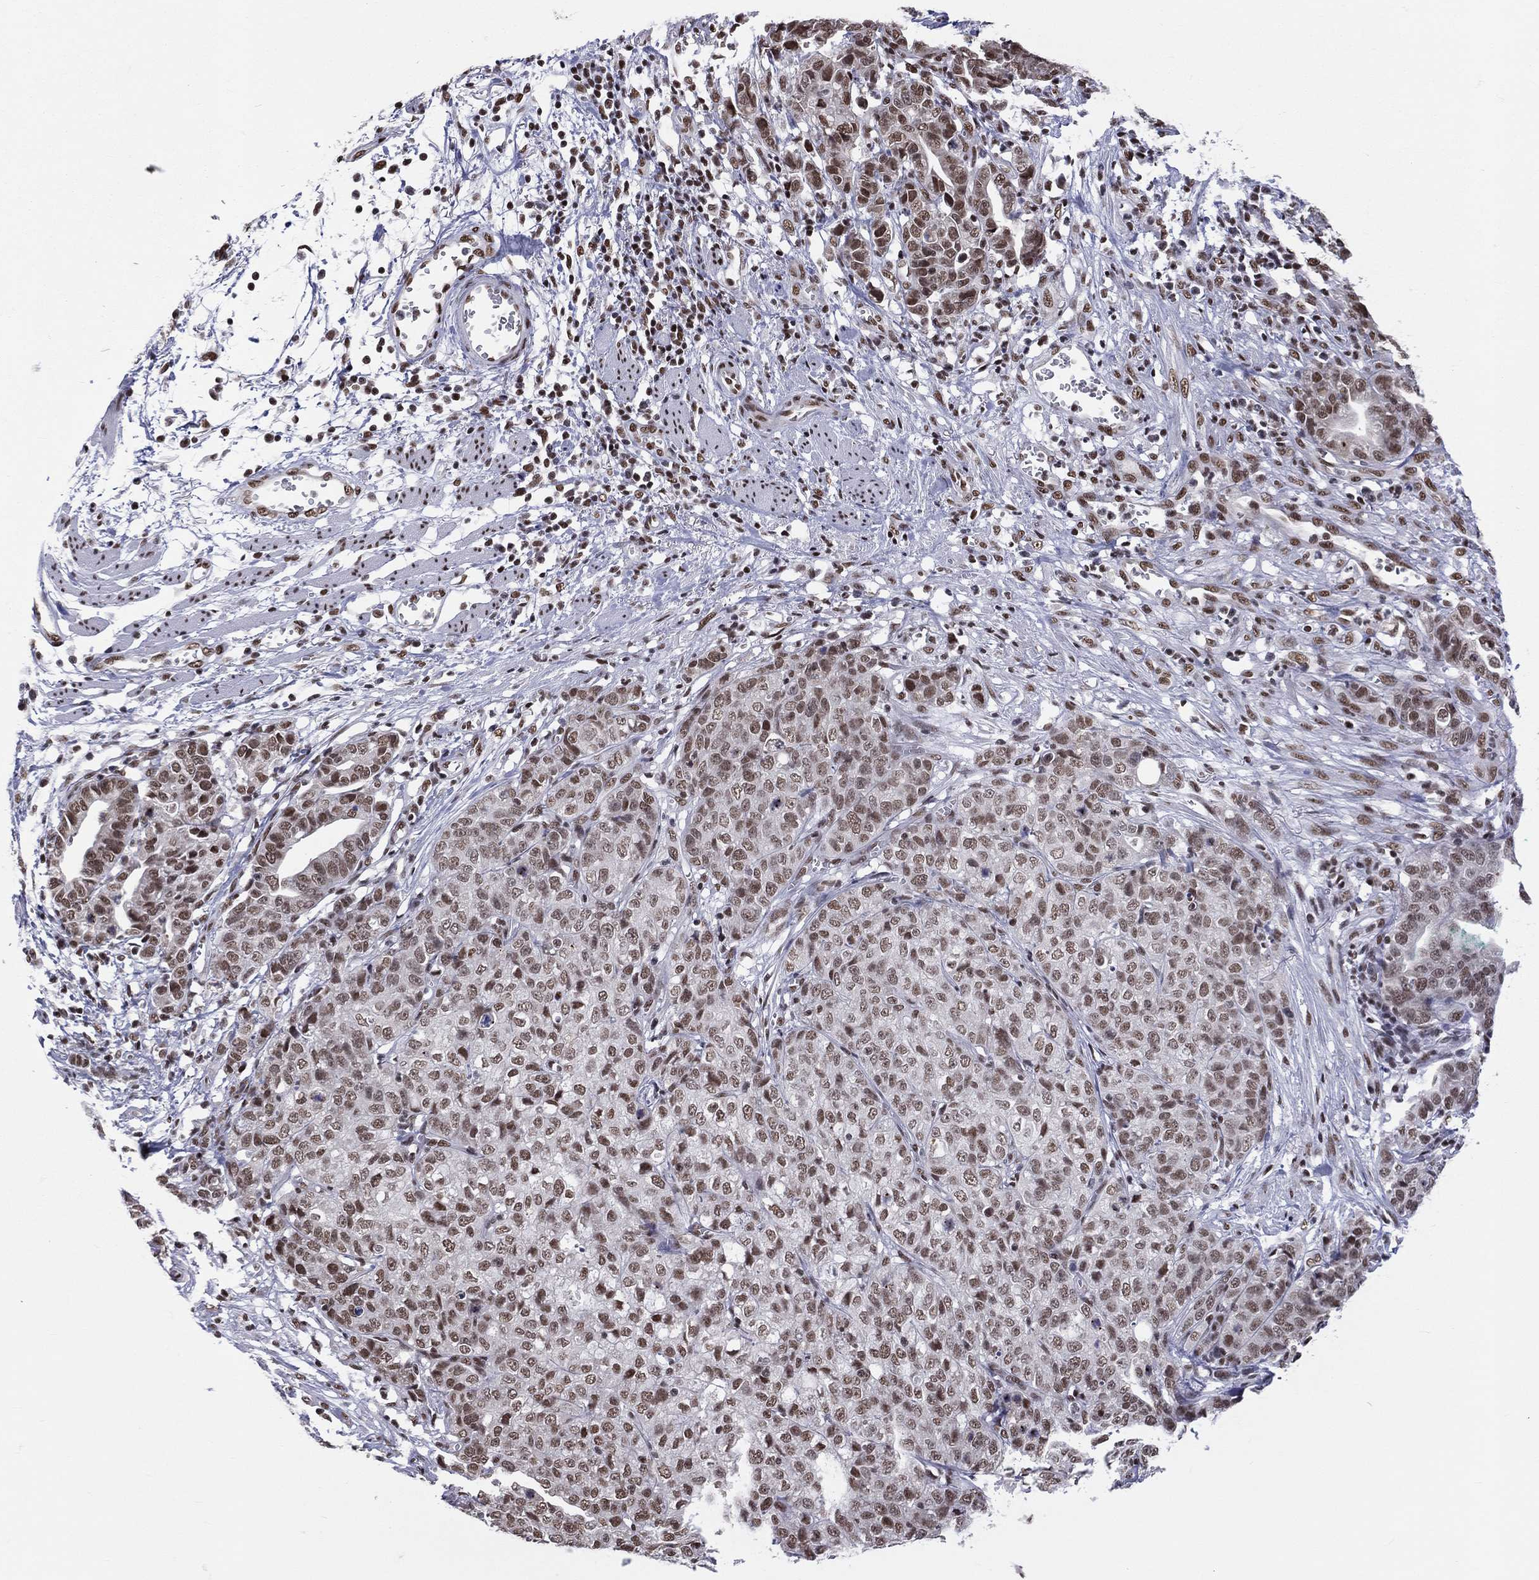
{"staining": {"intensity": "moderate", "quantity": ">75%", "location": "nuclear"}, "tissue": "stomach cancer", "cell_type": "Tumor cells", "image_type": "cancer", "snomed": [{"axis": "morphology", "description": "Adenocarcinoma, NOS"}, {"axis": "topography", "description": "Stomach, upper"}], "caption": "There is medium levels of moderate nuclear staining in tumor cells of stomach cancer (adenocarcinoma), as demonstrated by immunohistochemical staining (brown color).", "gene": "ZNF7", "patient": {"sex": "female", "age": 67}}